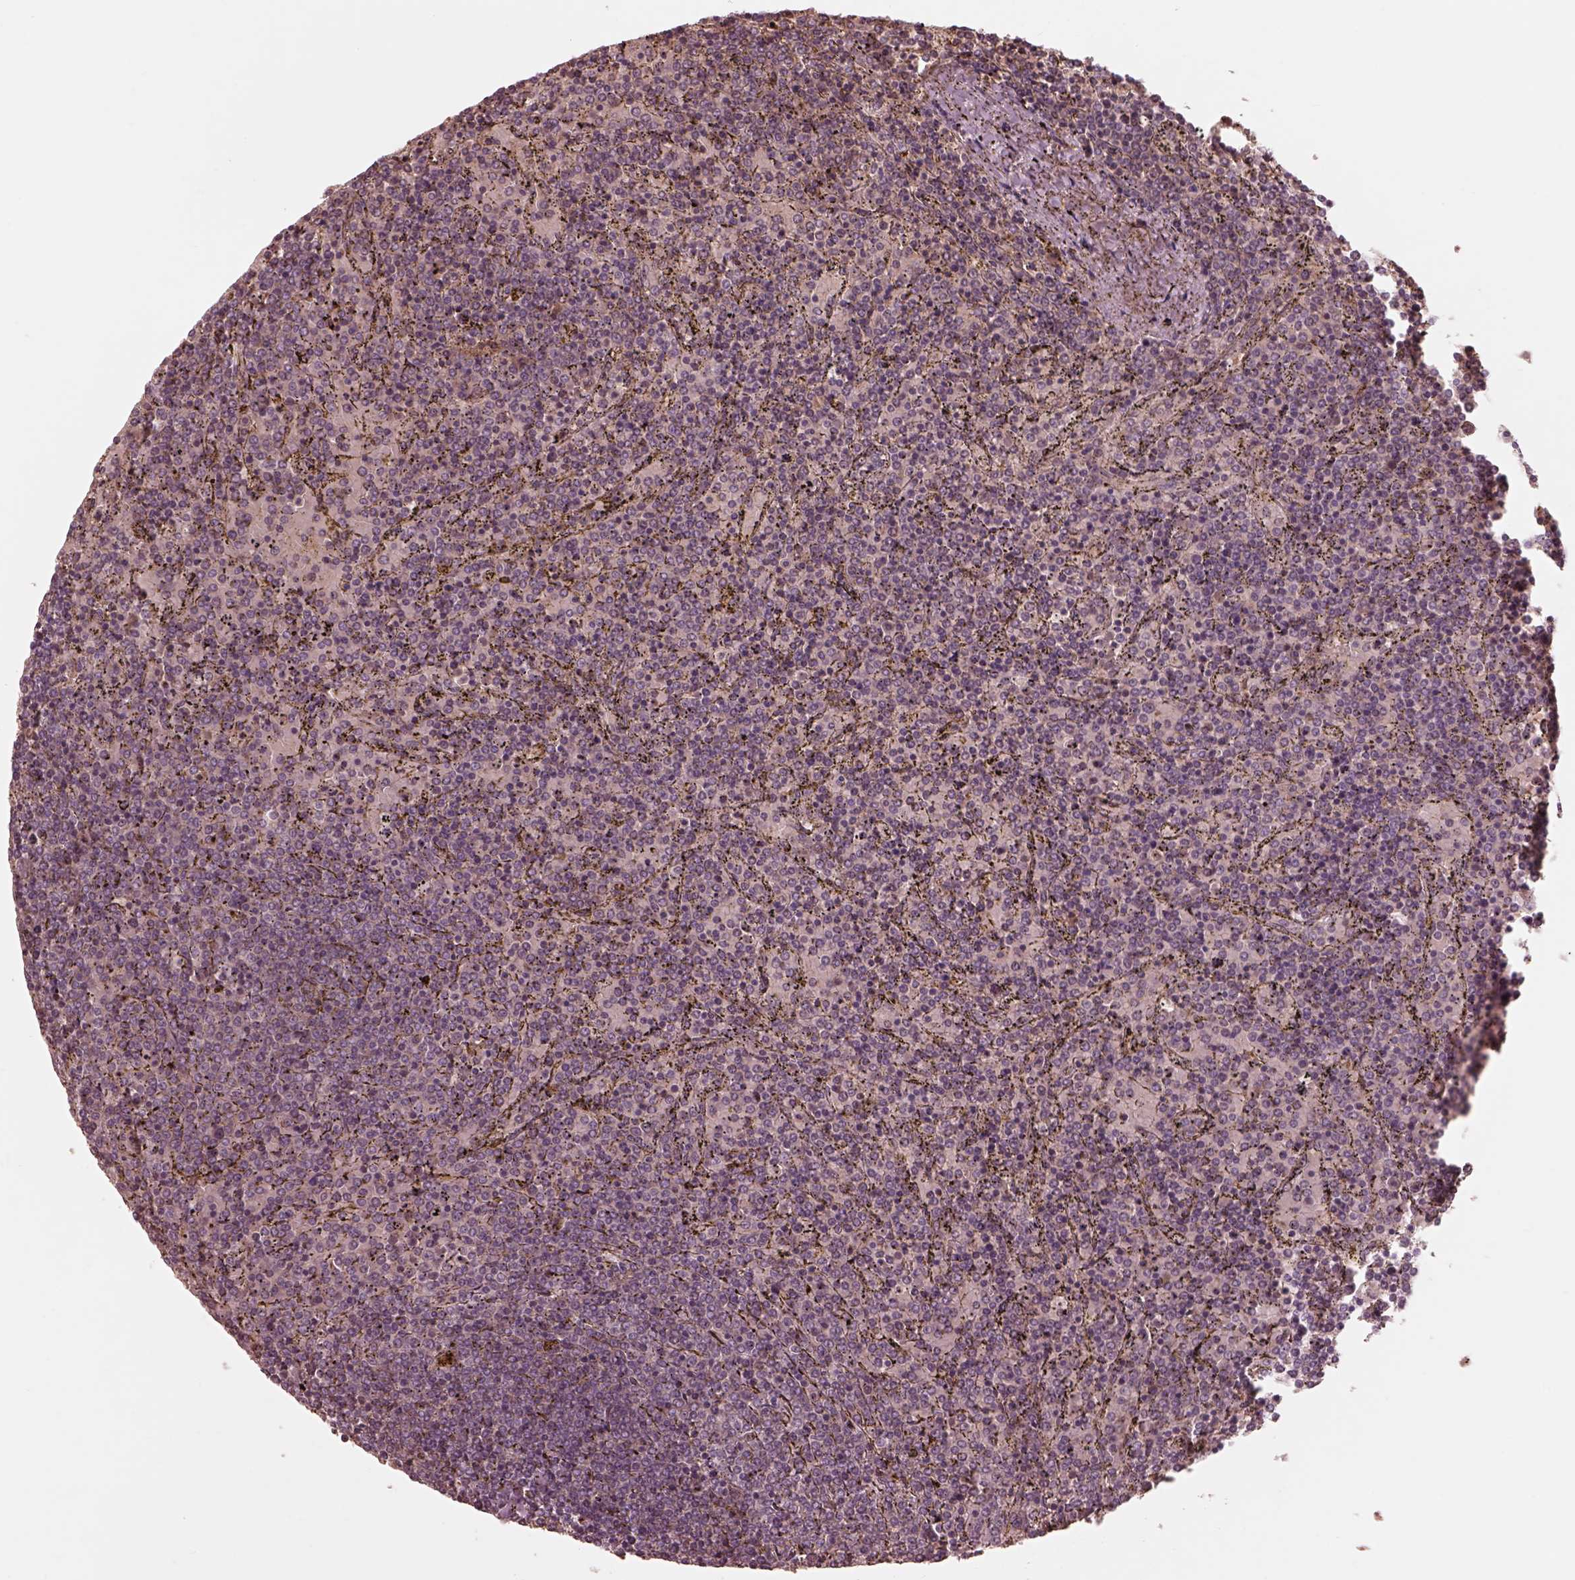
{"staining": {"intensity": "negative", "quantity": "none", "location": "none"}, "tissue": "lymphoma", "cell_type": "Tumor cells", "image_type": "cancer", "snomed": [{"axis": "morphology", "description": "Malignant lymphoma, non-Hodgkin's type, Low grade"}, {"axis": "topography", "description": "Spleen"}], "caption": "An immunohistochemistry micrograph of lymphoma is shown. There is no staining in tumor cells of lymphoma.", "gene": "TF", "patient": {"sex": "female", "age": 77}}